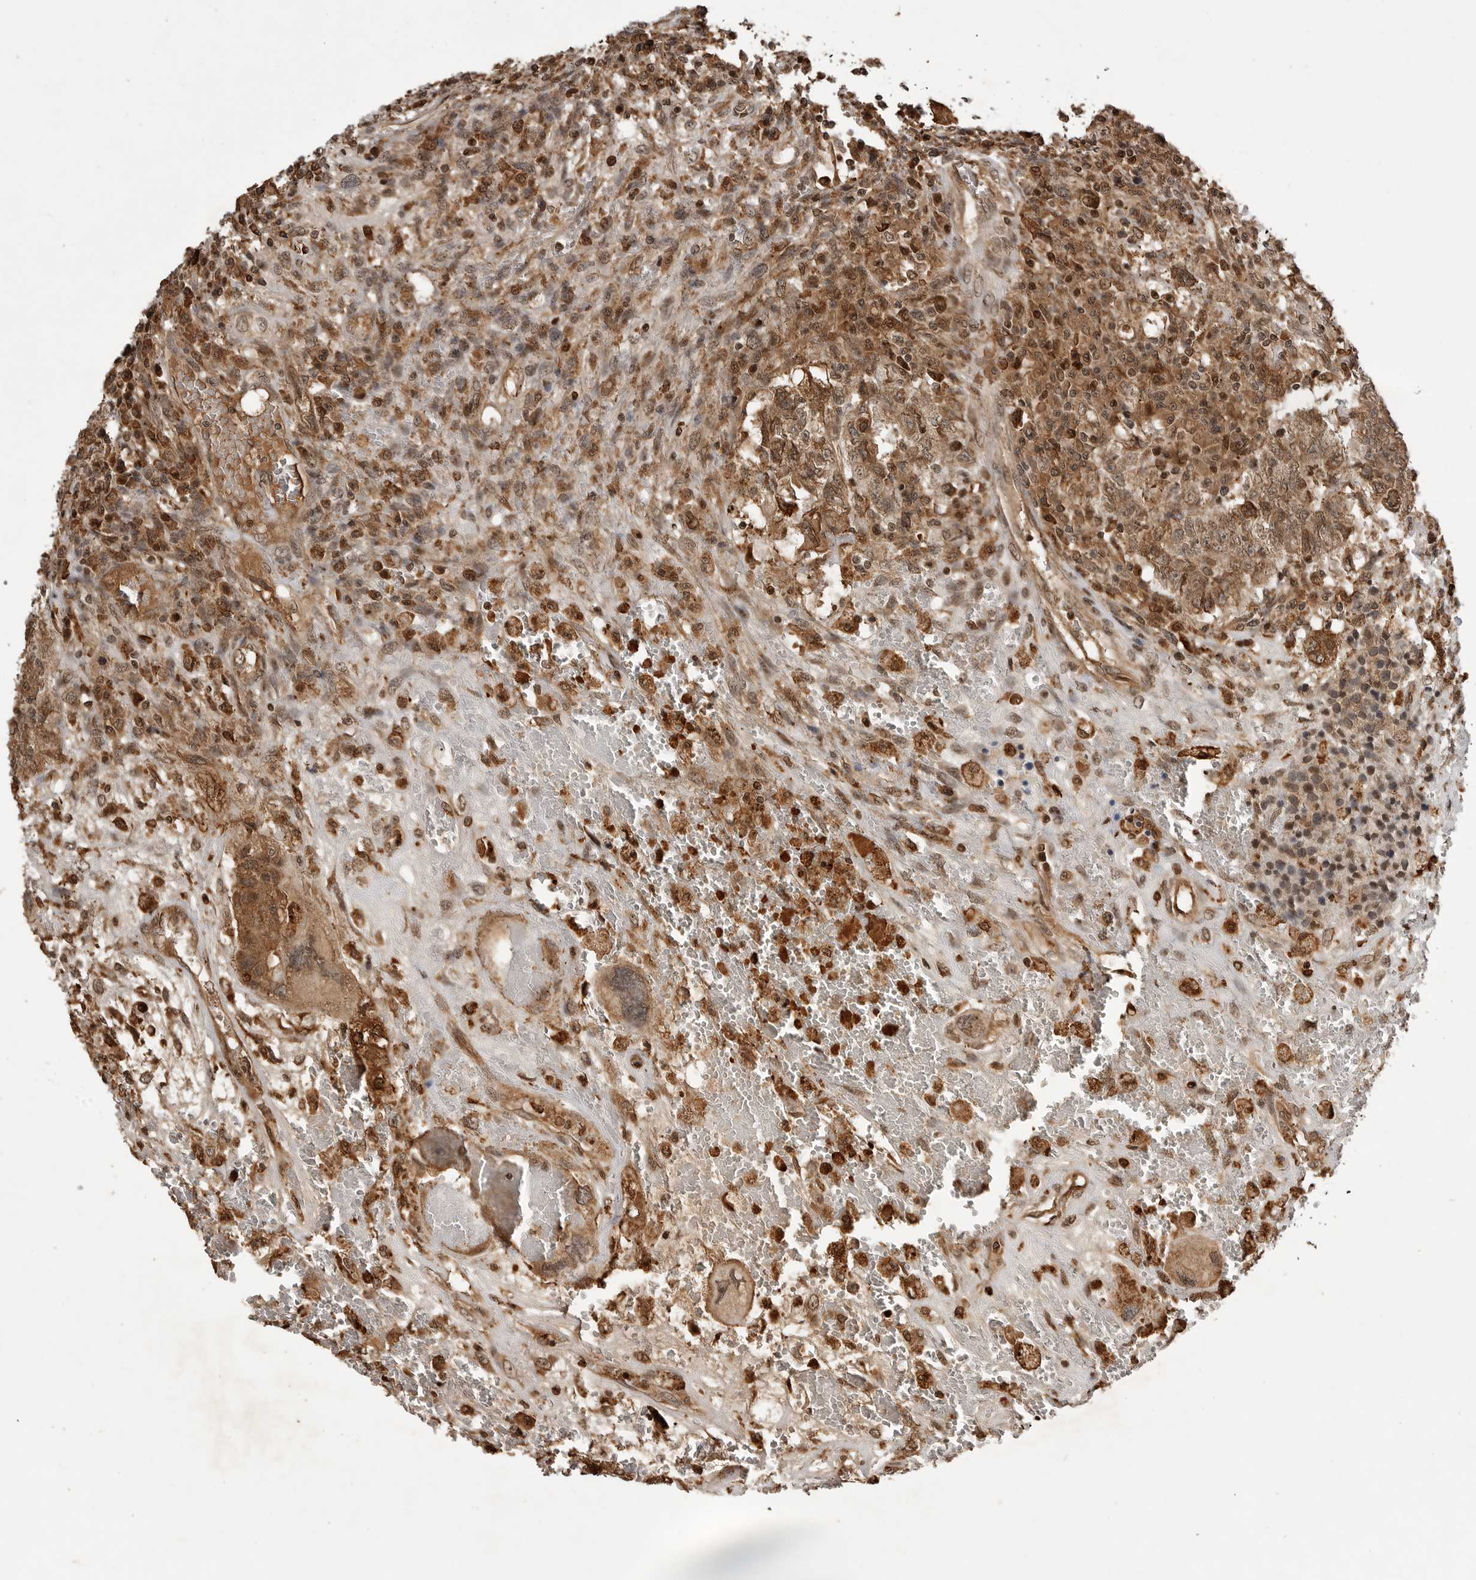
{"staining": {"intensity": "moderate", "quantity": ">75%", "location": "cytoplasmic/membranous,nuclear"}, "tissue": "testis cancer", "cell_type": "Tumor cells", "image_type": "cancer", "snomed": [{"axis": "morphology", "description": "Carcinoma, Embryonal, NOS"}, {"axis": "topography", "description": "Testis"}], "caption": "Immunohistochemical staining of testis embryonal carcinoma reveals medium levels of moderate cytoplasmic/membranous and nuclear positivity in approximately >75% of tumor cells. The protein is stained brown, and the nuclei are stained in blue (DAB (3,3'-diaminobenzidine) IHC with brightfield microscopy, high magnification).", "gene": "BMP2K", "patient": {"sex": "male", "age": 26}}